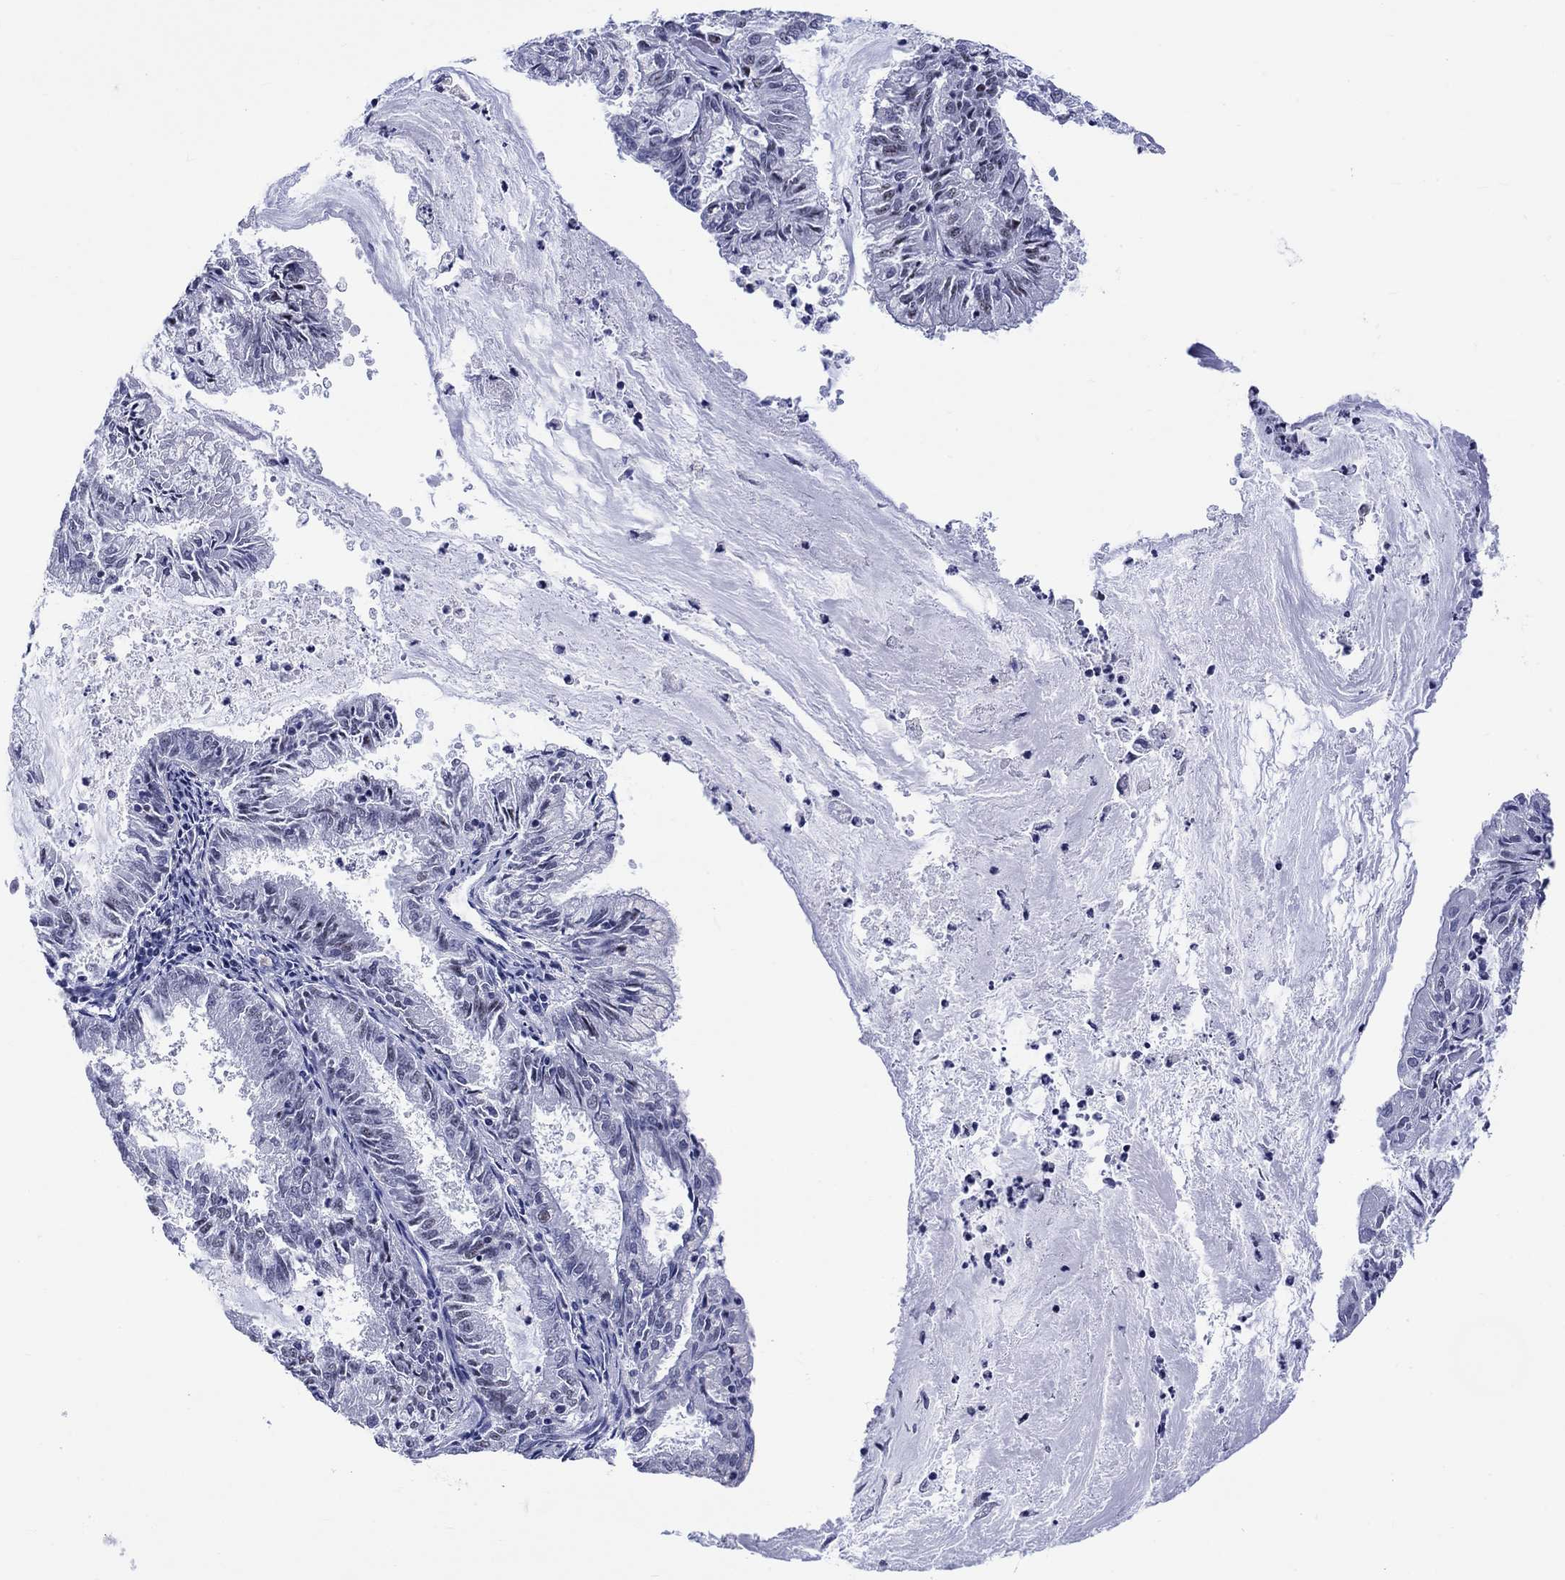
{"staining": {"intensity": "negative", "quantity": "none", "location": "none"}, "tissue": "endometrial cancer", "cell_type": "Tumor cells", "image_type": "cancer", "snomed": [{"axis": "morphology", "description": "Adenocarcinoma, NOS"}, {"axis": "topography", "description": "Endometrium"}], "caption": "Endometrial cancer (adenocarcinoma) stained for a protein using immunohistochemistry (IHC) reveals no expression tumor cells.", "gene": "CDCA2", "patient": {"sex": "female", "age": 57}}